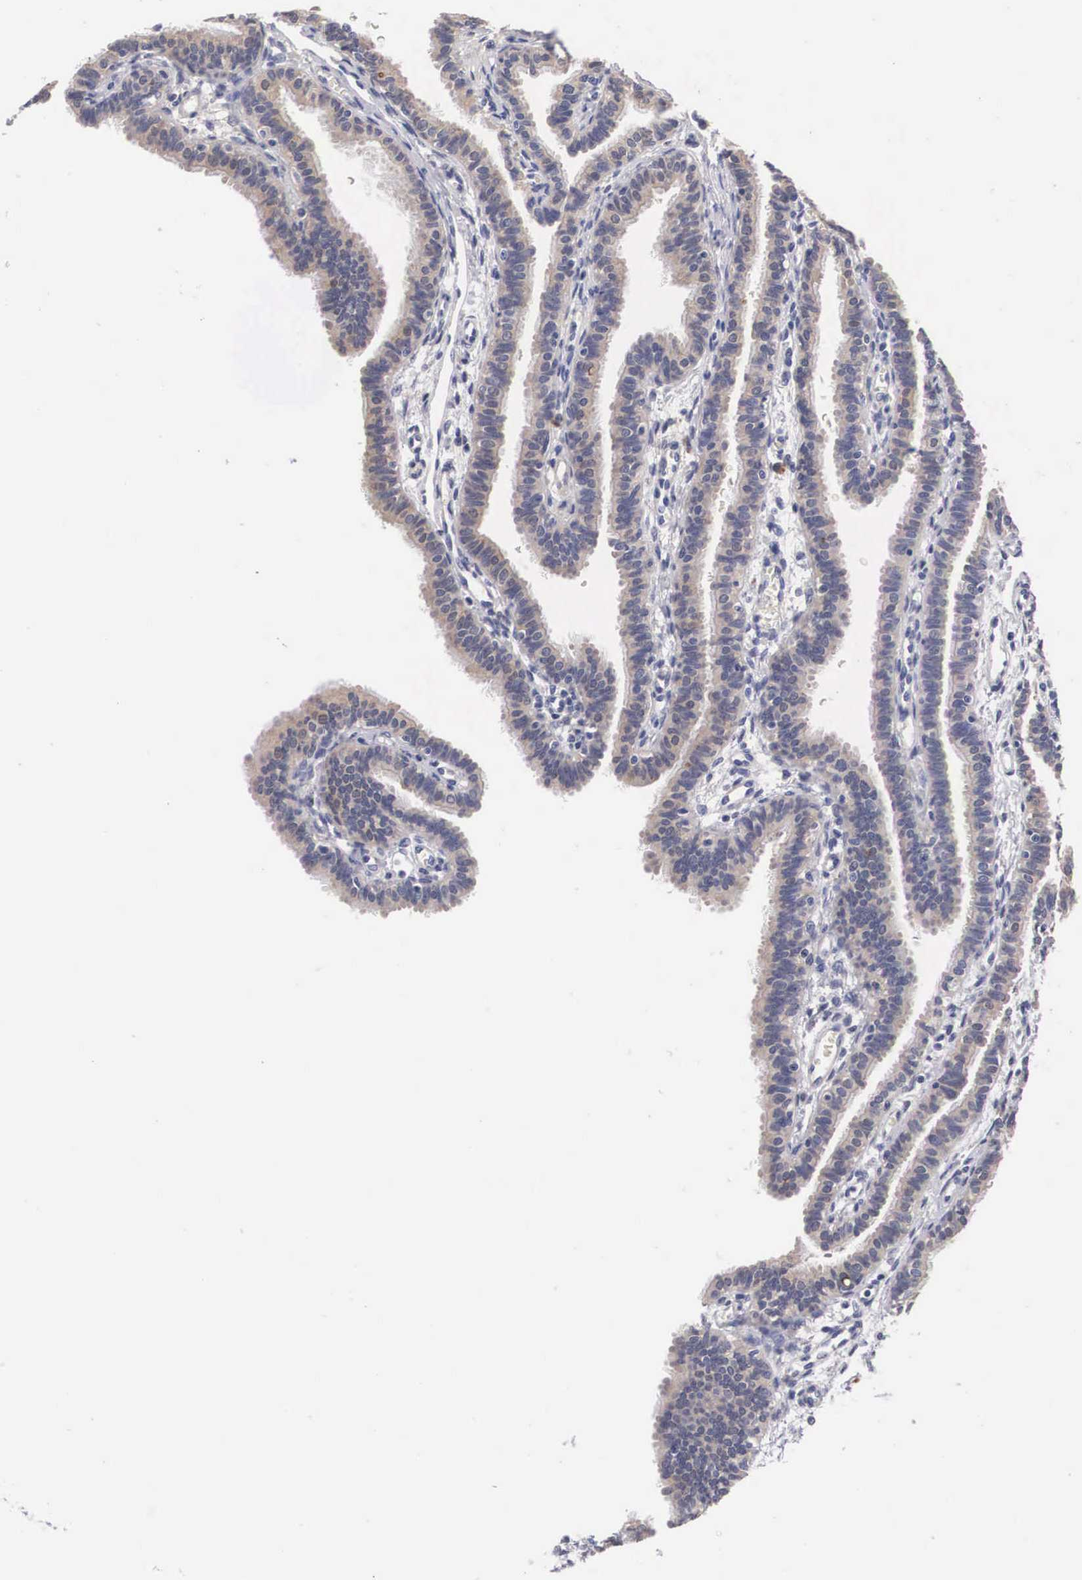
{"staining": {"intensity": "weak", "quantity": ">75%", "location": "cytoplasmic/membranous"}, "tissue": "fallopian tube", "cell_type": "Glandular cells", "image_type": "normal", "snomed": [{"axis": "morphology", "description": "Normal tissue, NOS"}, {"axis": "topography", "description": "Fallopian tube"}], "caption": "This photomicrograph exhibits IHC staining of unremarkable human fallopian tube, with low weak cytoplasmic/membranous positivity in about >75% of glandular cells.", "gene": "ABHD4", "patient": {"sex": "female", "age": 32}}